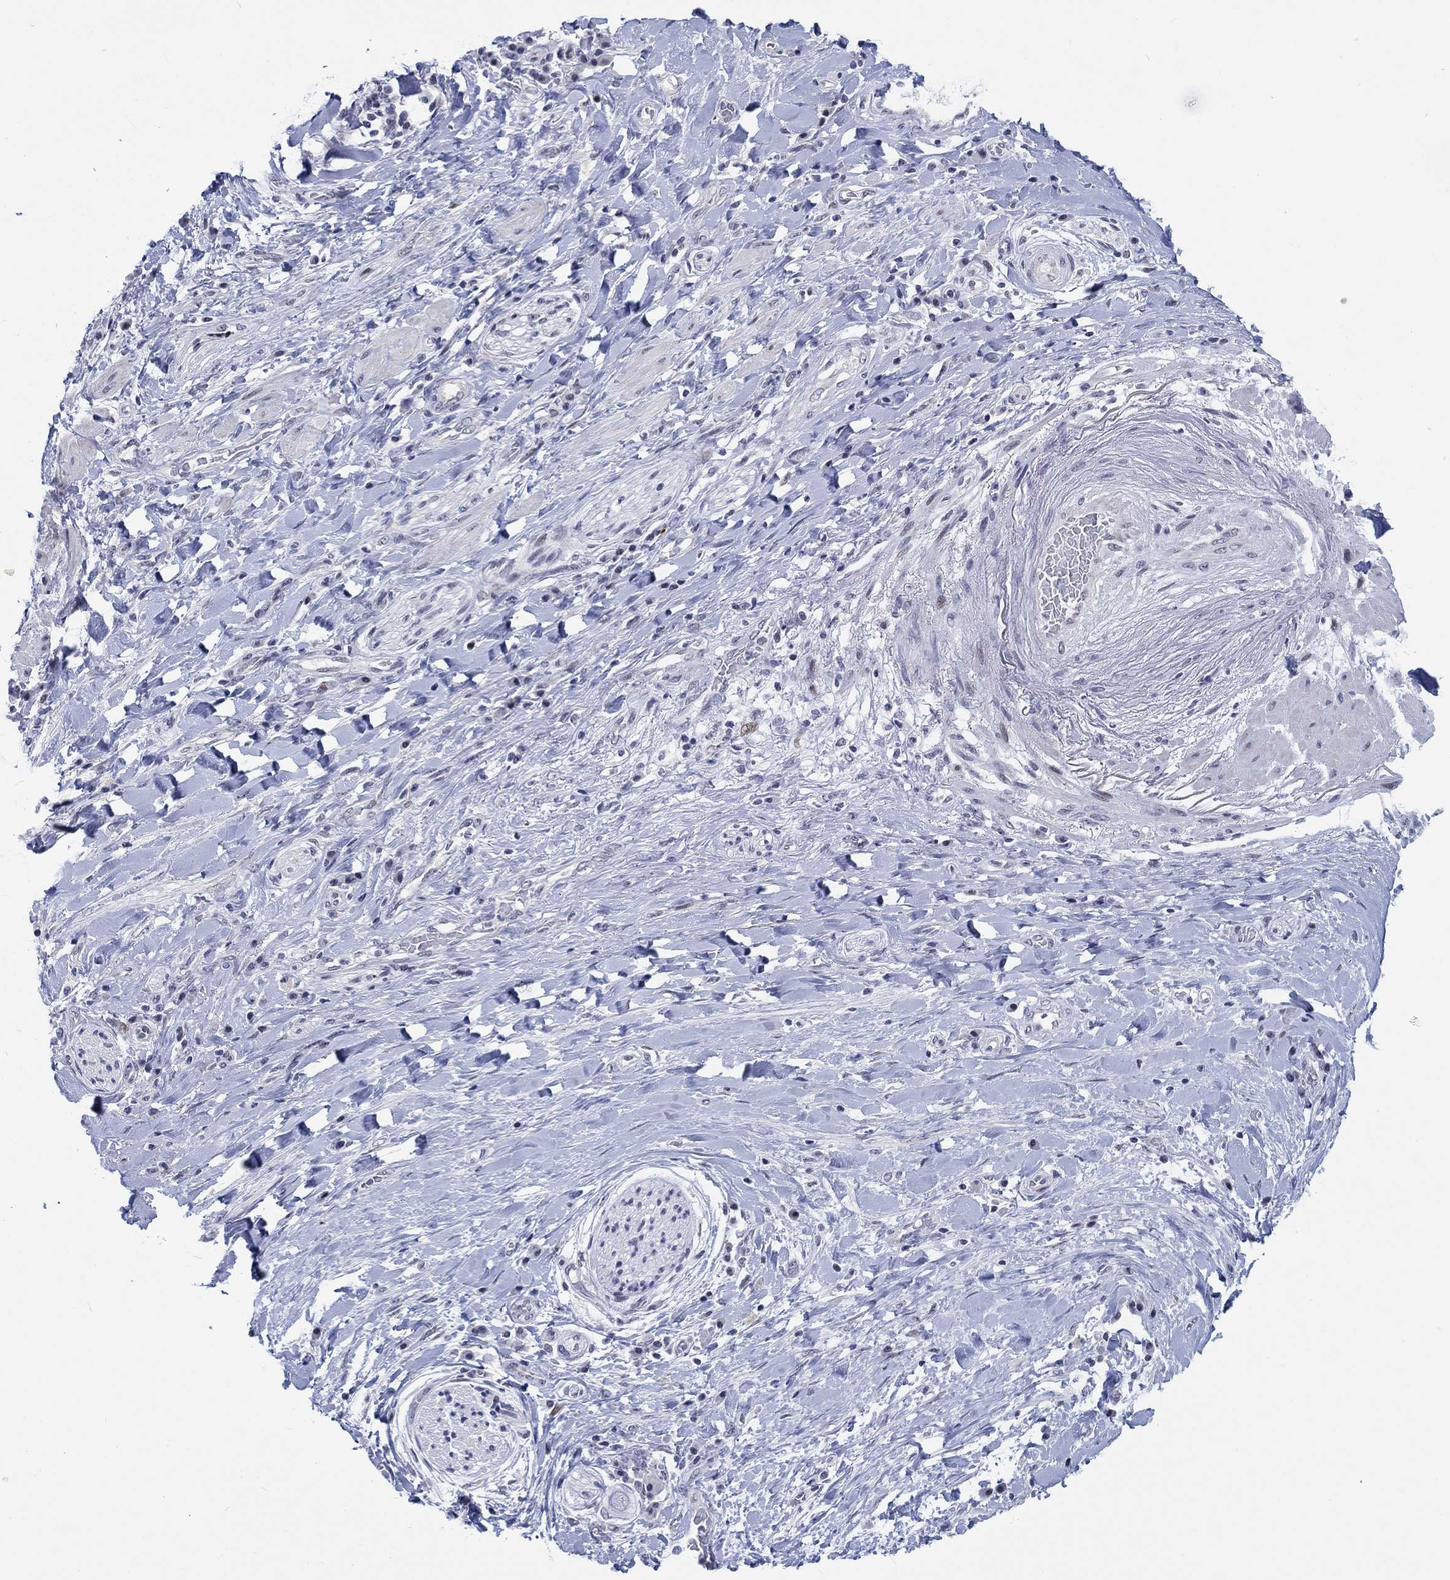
{"staining": {"intensity": "negative", "quantity": "none", "location": "none"}, "tissue": "liver cancer", "cell_type": "Tumor cells", "image_type": "cancer", "snomed": [{"axis": "morphology", "description": "Cholangiocarcinoma"}, {"axis": "topography", "description": "Liver"}], "caption": "High power microscopy photomicrograph of an immunohistochemistry histopathology image of cholangiocarcinoma (liver), revealing no significant positivity in tumor cells.", "gene": "NEU3", "patient": {"sex": "female", "age": 73}}